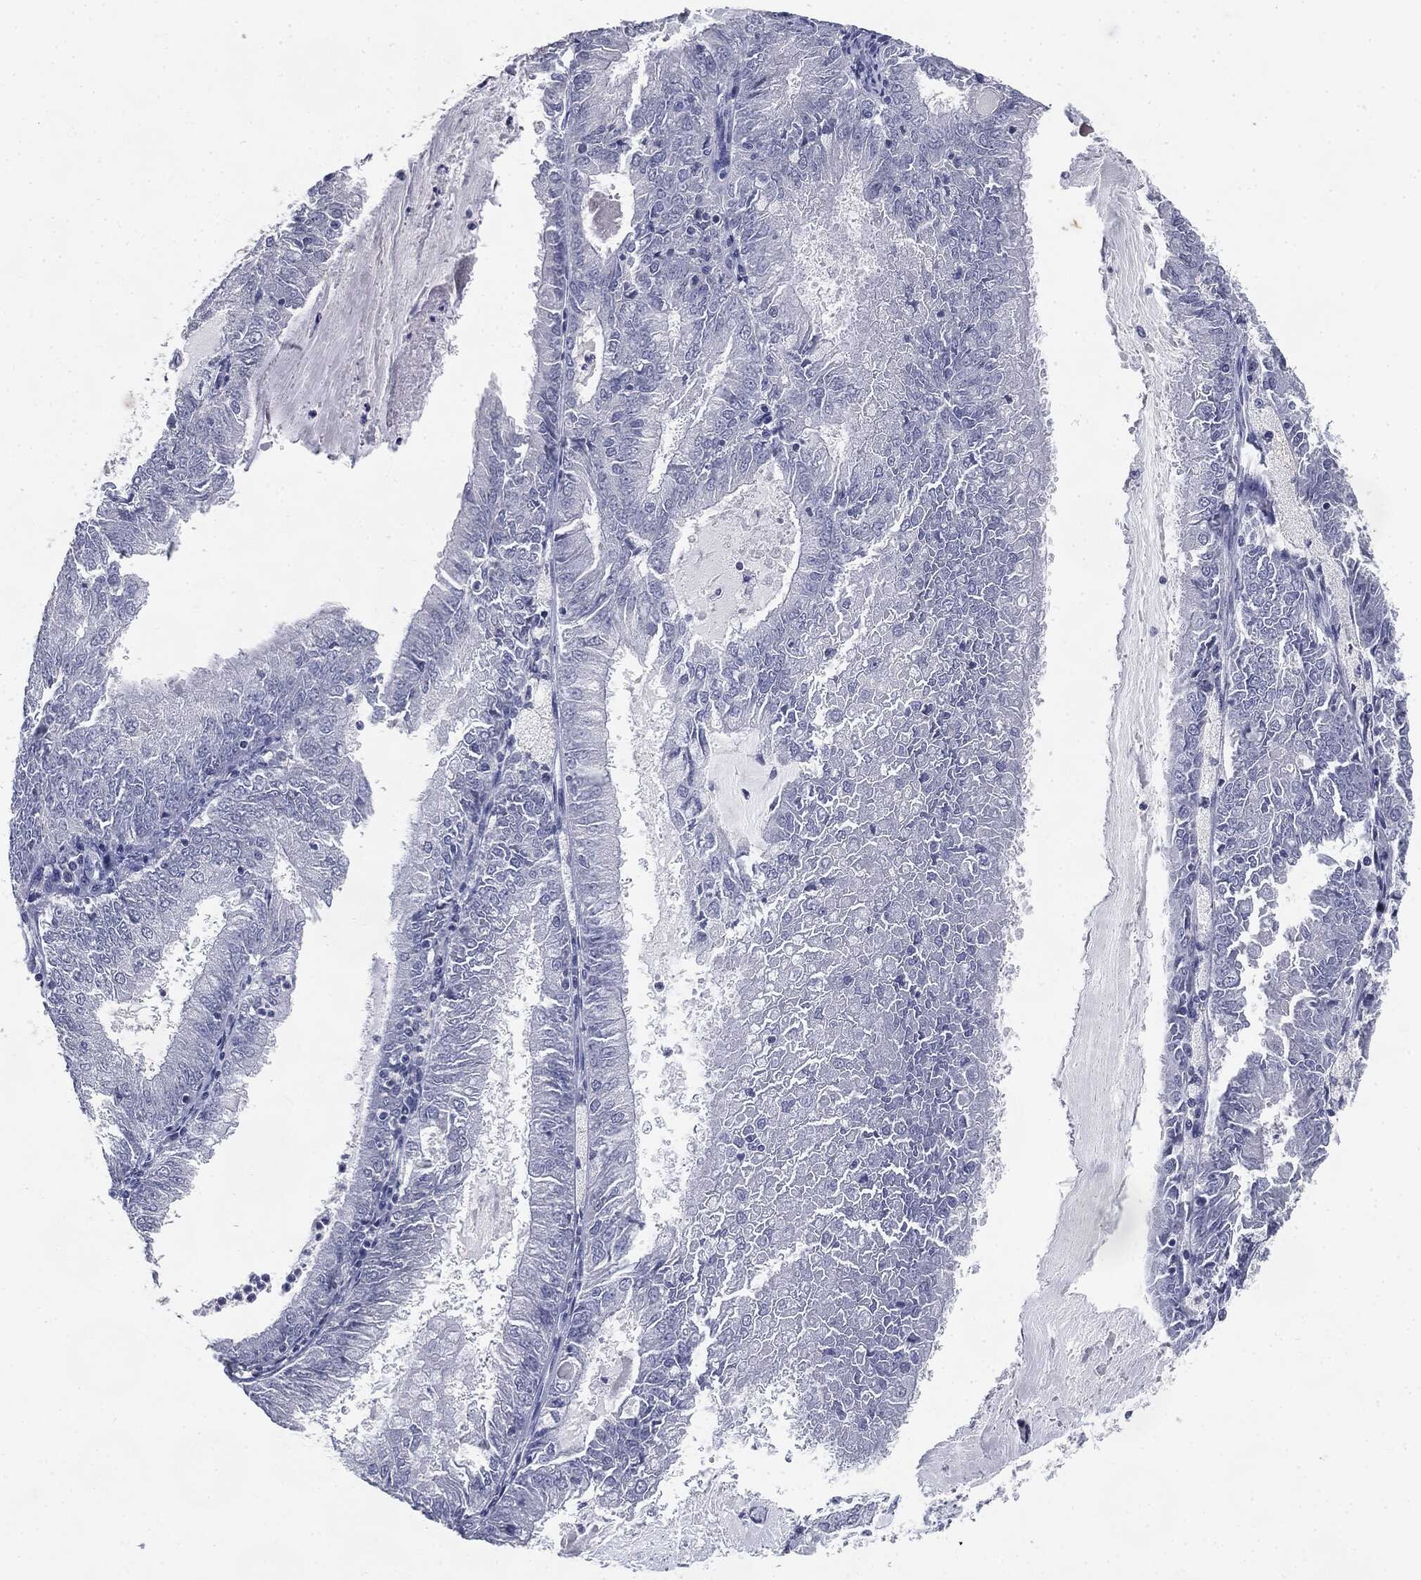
{"staining": {"intensity": "negative", "quantity": "none", "location": "none"}, "tissue": "endometrial cancer", "cell_type": "Tumor cells", "image_type": "cancer", "snomed": [{"axis": "morphology", "description": "Adenocarcinoma, NOS"}, {"axis": "topography", "description": "Endometrium"}], "caption": "Immunohistochemical staining of human endometrial cancer reveals no significant staining in tumor cells.", "gene": "SLC2A2", "patient": {"sex": "female", "age": 57}}